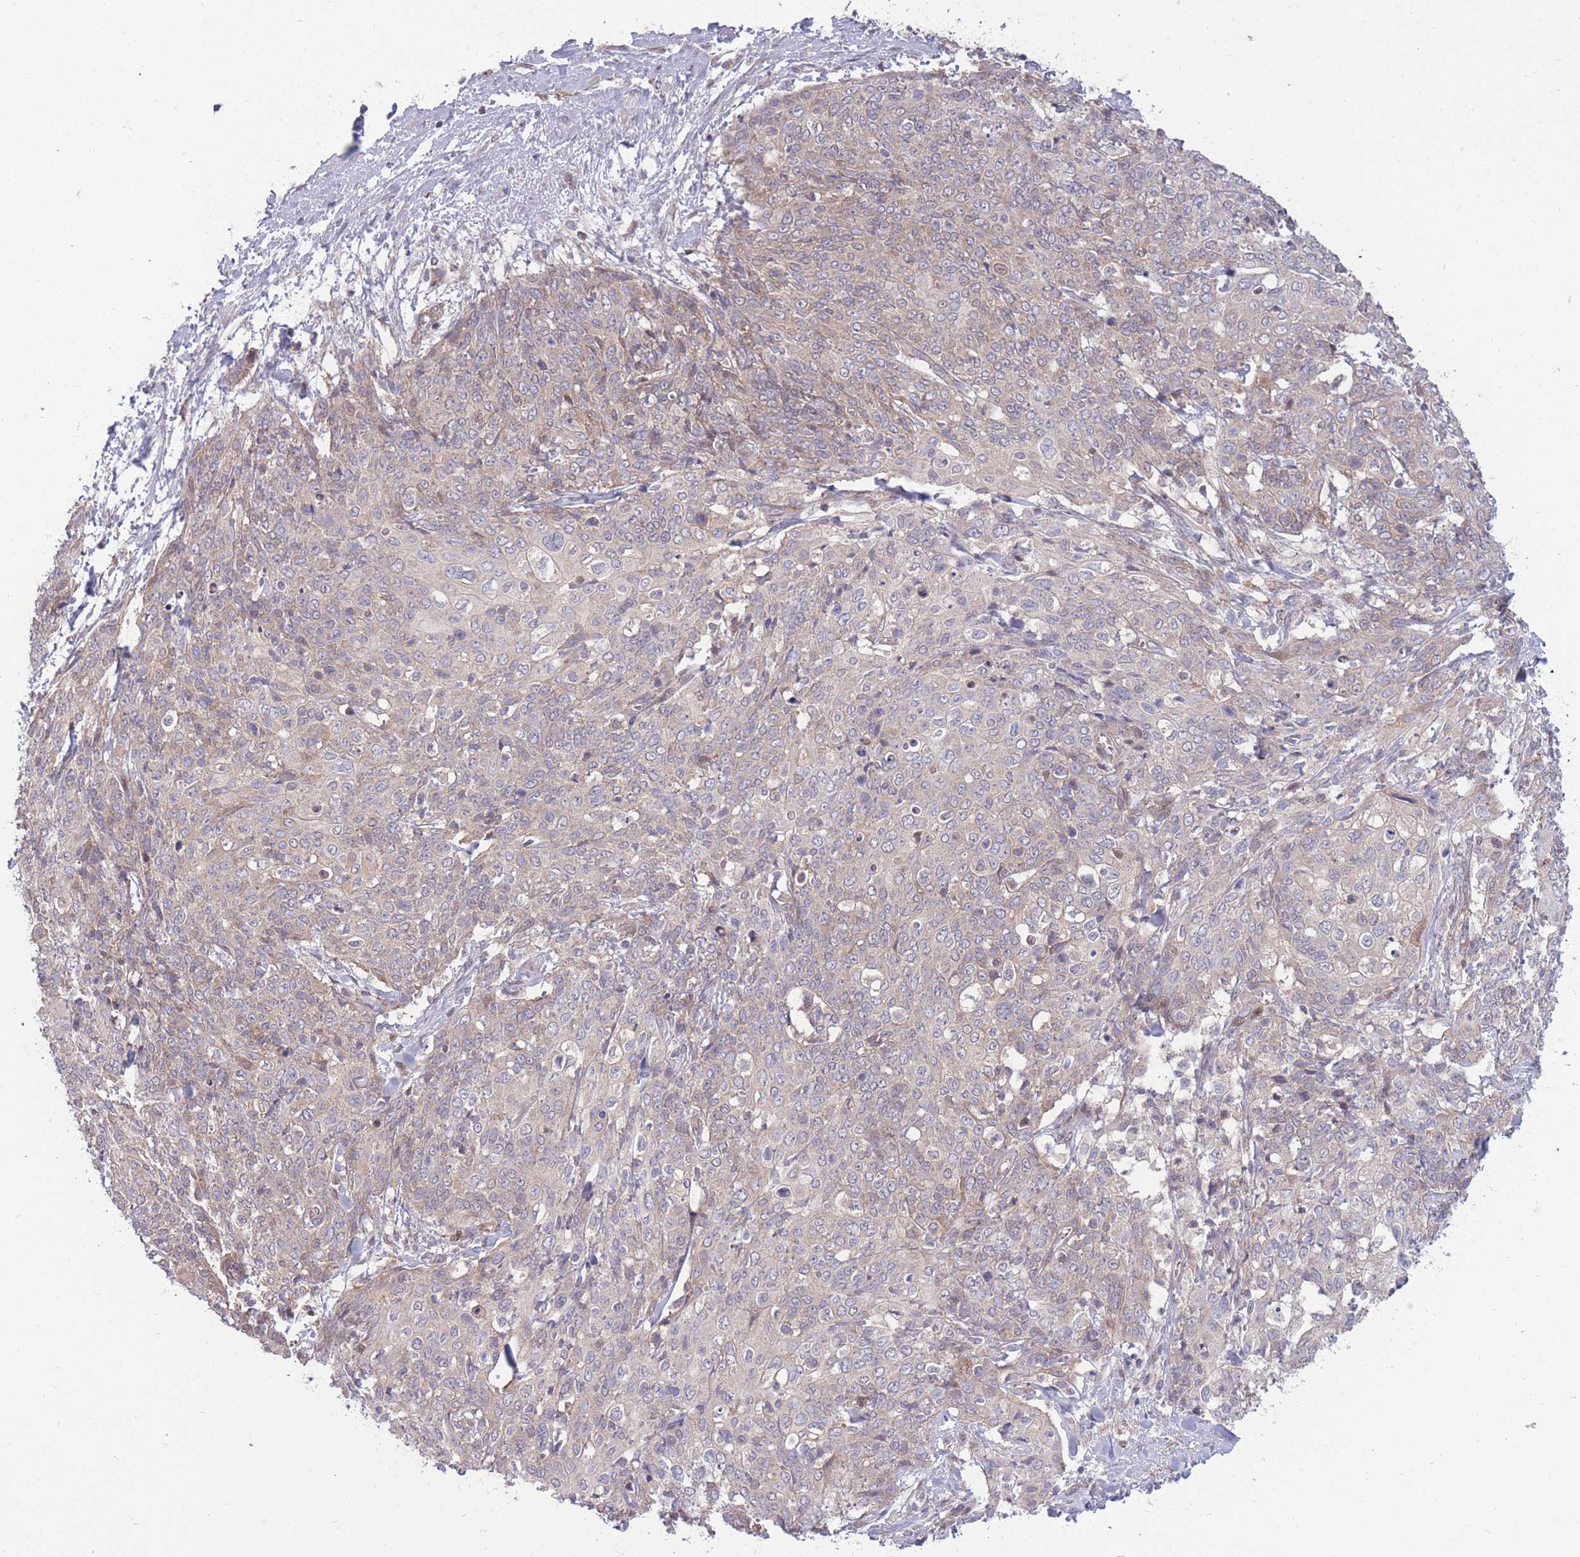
{"staining": {"intensity": "weak", "quantity": "<25%", "location": "cytoplasmic/membranous"}, "tissue": "skin cancer", "cell_type": "Tumor cells", "image_type": "cancer", "snomed": [{"axis": "morphology", "description": "Squamous cell carcinoma, NOS"}, {"axis": "topography", "description": "Skin"}, {"axis": "topography", "description": "Vulva"}], "caption": "Immunohistochemistry (IHC) image of squamous cell carcinoma (skin) stained for a protein (brown), which reveals no positivity in tumor cells.", "gene": "RIC8A", "patient": {"sex": "female", "age": 85}}